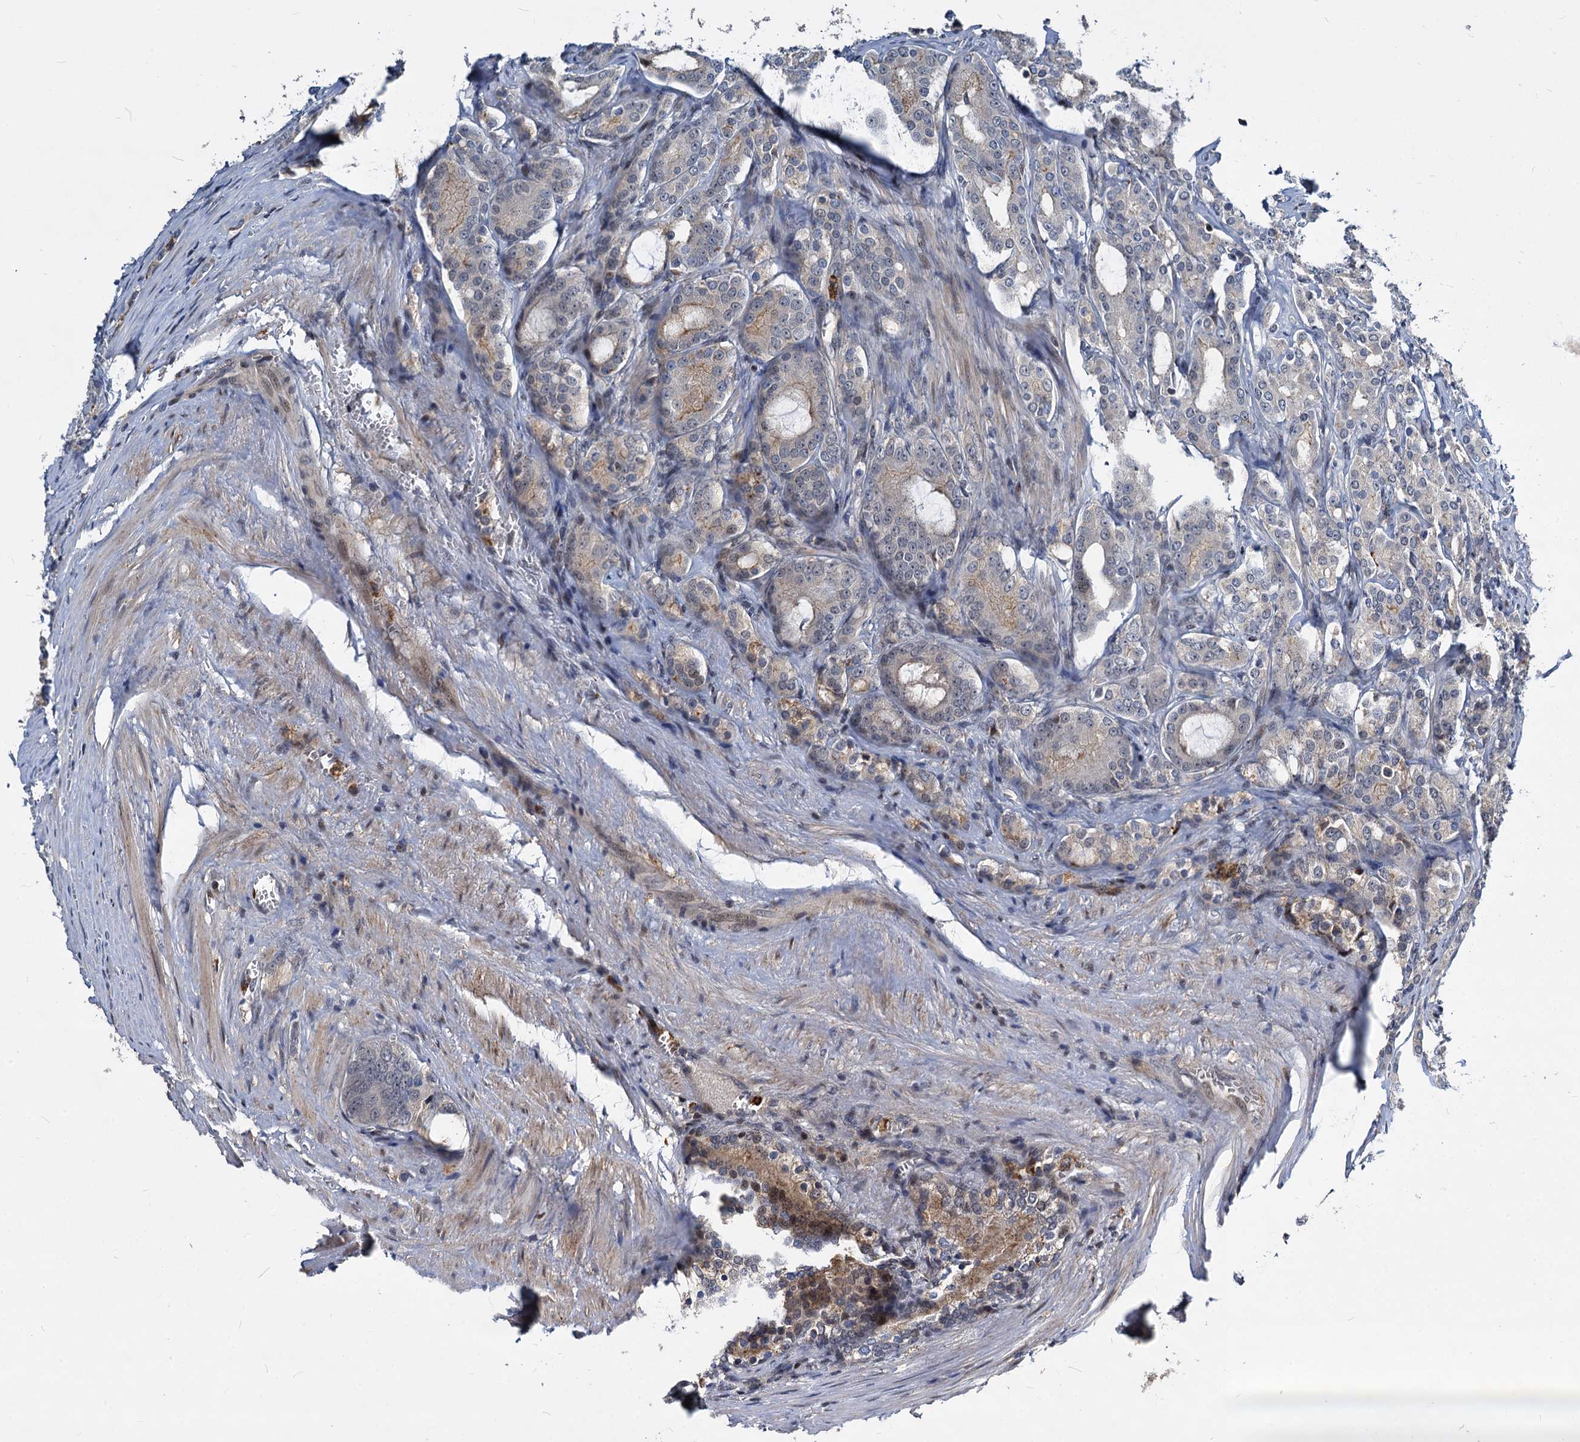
{"staining": {"intensity": "weak", "quantity": "<25%", "location": "cytoplasmic/membranous"}, "tissue": "prostate cancer", "cell_type": "Tumor cells", "image_type": "cancer", "snomed": [{"axis": "morphology", "description": "Adenocarcinoma, High grade"}, {"axis": "topography", "description": "Prostate"}], "caption": "DAB (3,3'-diaminobenzidine) immunohistochemical staining of high-grade adenocarcinoma (prostate) reveals no significant staining in tumor cells.", "gene": "ATG101", "patient": {"sex": "male", "age": 72}}